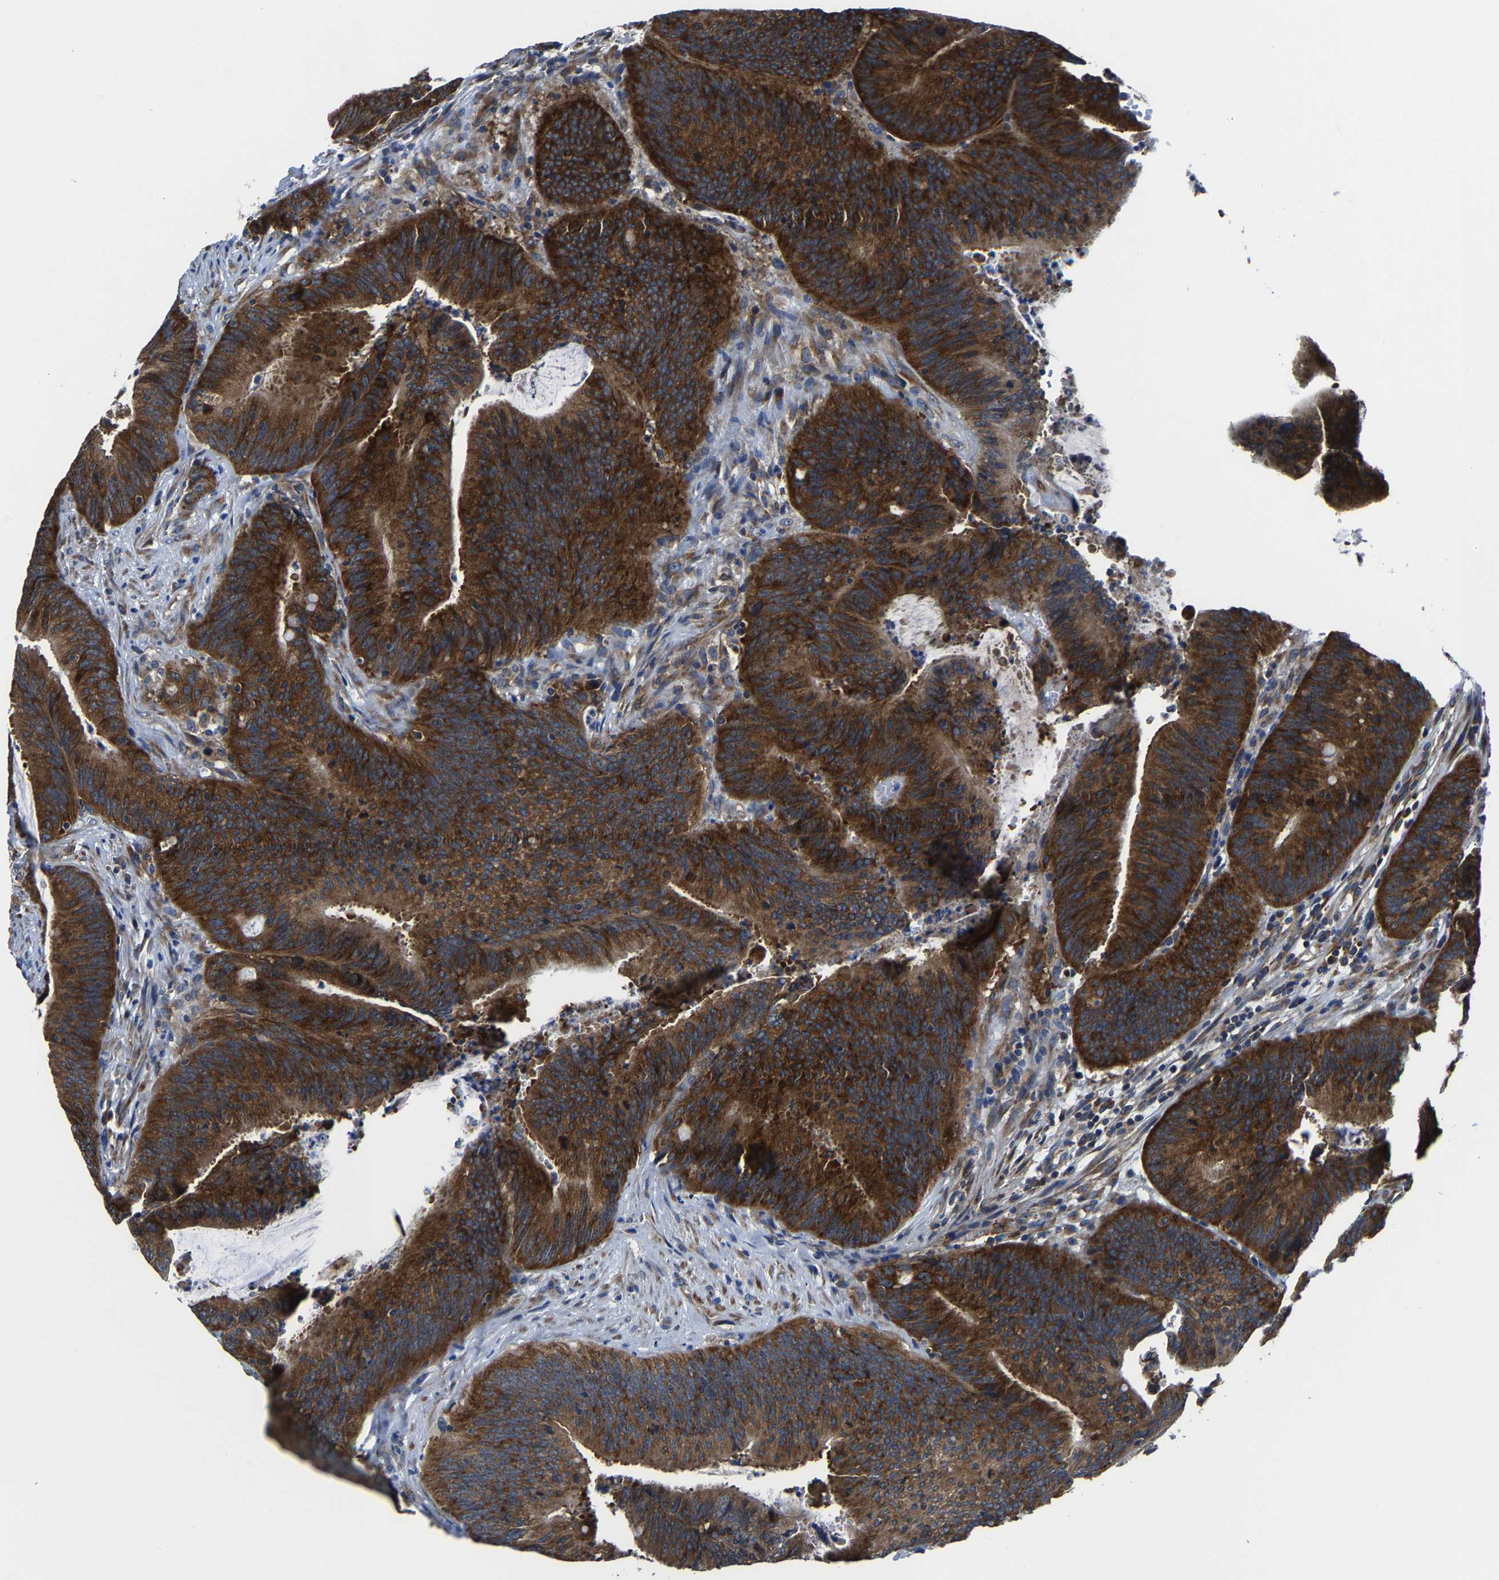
{"staining": {"intensity": "strong", "quantity": ">75%", "location": "cytoplasmic/membranous"}, "tissue": "colorectal cancer", "cell_type": "Tumor cells", "image_type": "cancer", "snomed": [{"axis": "morphology", "description": "Normal tissue, NOS"}, {"axis": "morphology", "description": "Adenocarcinoma, NOS"}, {"axis": "topography", "description": "Rectum"}], "caption": "Immunohistochemistry of human adenocarcinoma (colorectal) exhibits high levels of strong cytoplasmic/membranous expression in approximately >75% of tumor cells.", "gene": "G3BP2", "patient": {"sex": "female", "age": 66}}